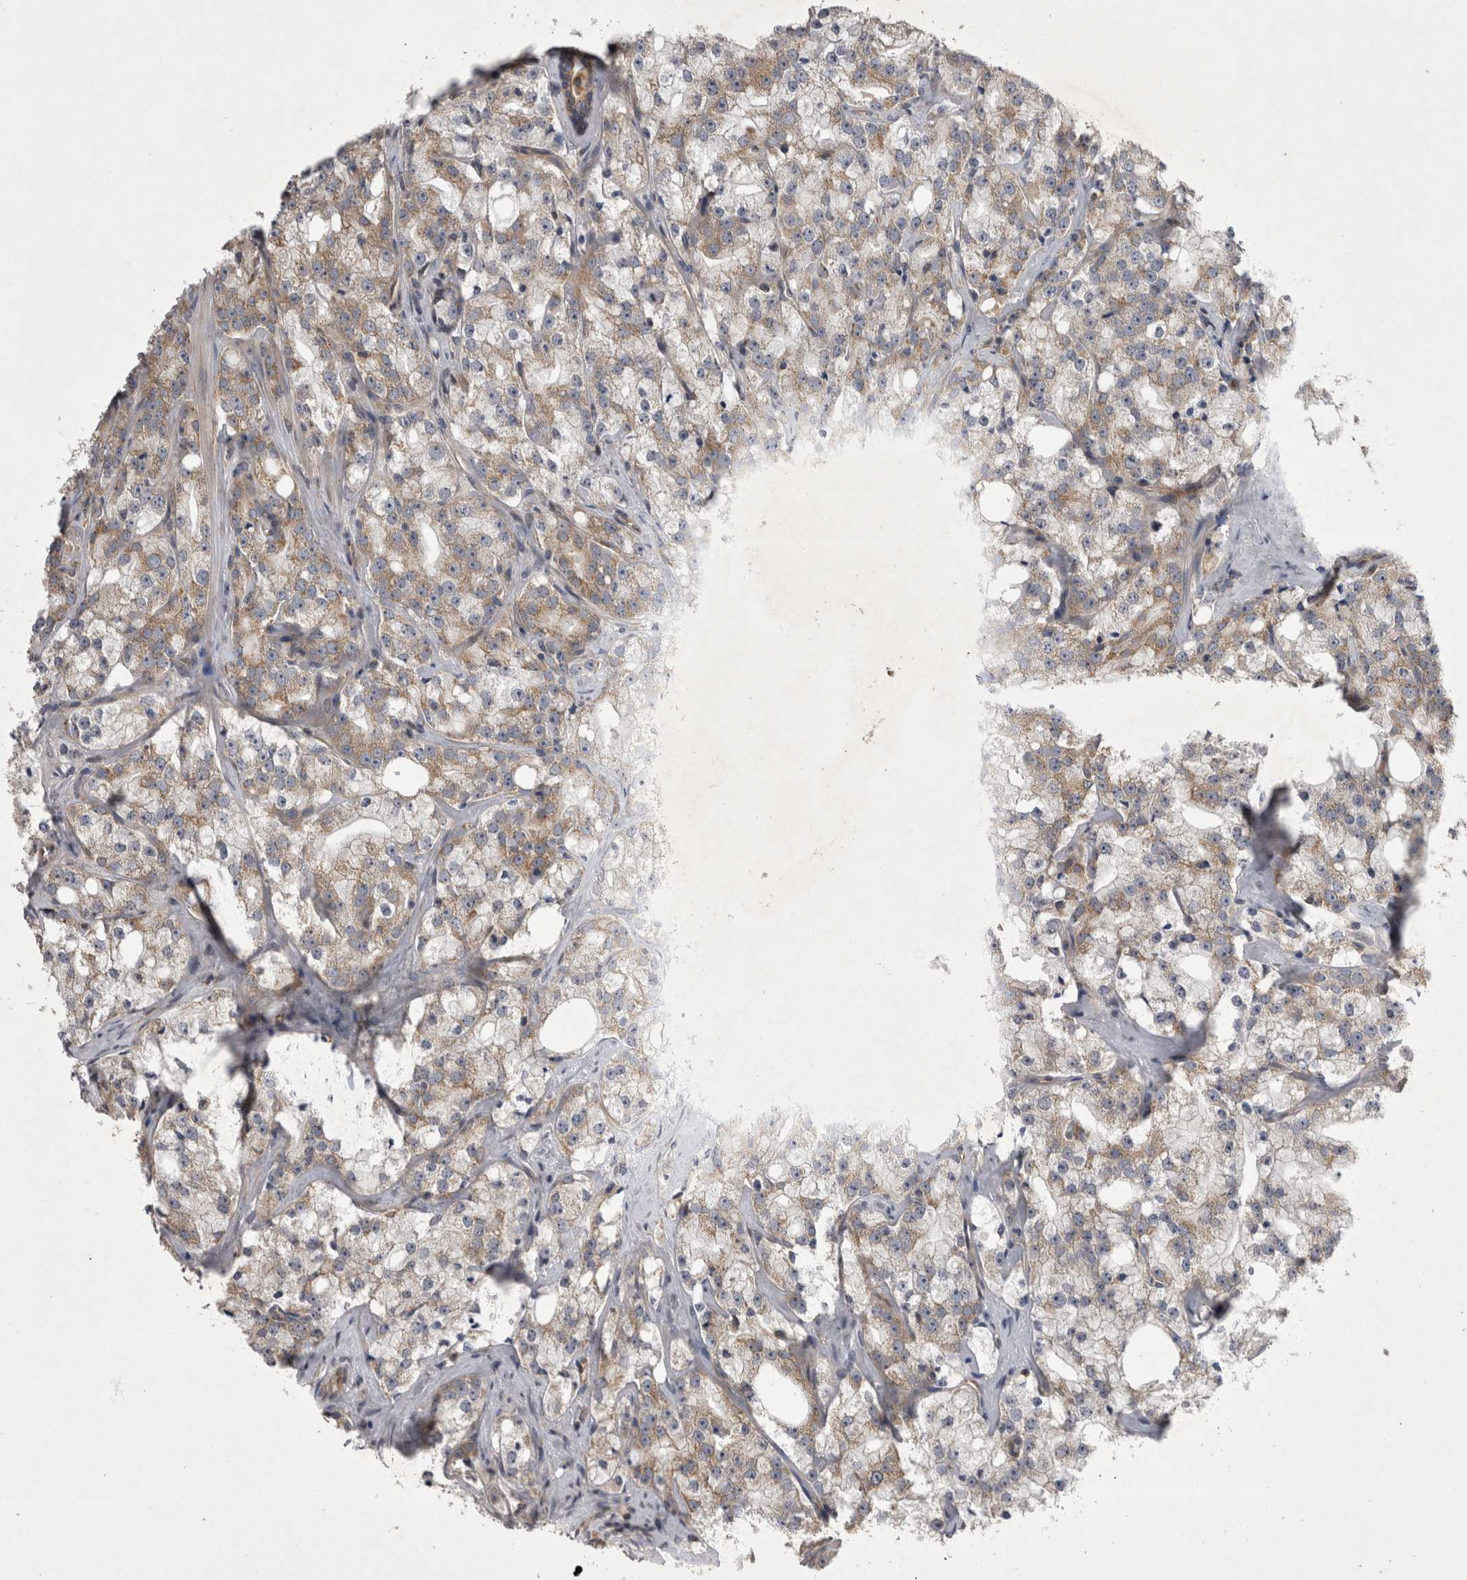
{"staining": {"intensity": "weak", "quantity": "25%-75%", "location": "cytoplasmic/membranous"}, "tissue": "prostate cancer", "cell_type": "Tumor cells", "image_type": "cancer", "snomed": [{"axis": "morphology", "description": "Adenocarcinoma, High grade"}, {"axis": "topography", "description": "Prostate"}], "caption": "A high-resolution histopathology image shows IHC staining of prostate cancer (adenocarcinoma (high-grade)), which demonstrates weak cytoplasmic/membranous staining in about 25%-75% of tumor cells. Using DAB (3,3'-diaminobenzidine) (brown) and hematoxylin (blue) stains, captured at high magnification using brightfield microscopy.", "gene": "TSPOAP1", "patient": {"sex": "male", "age": 64}}